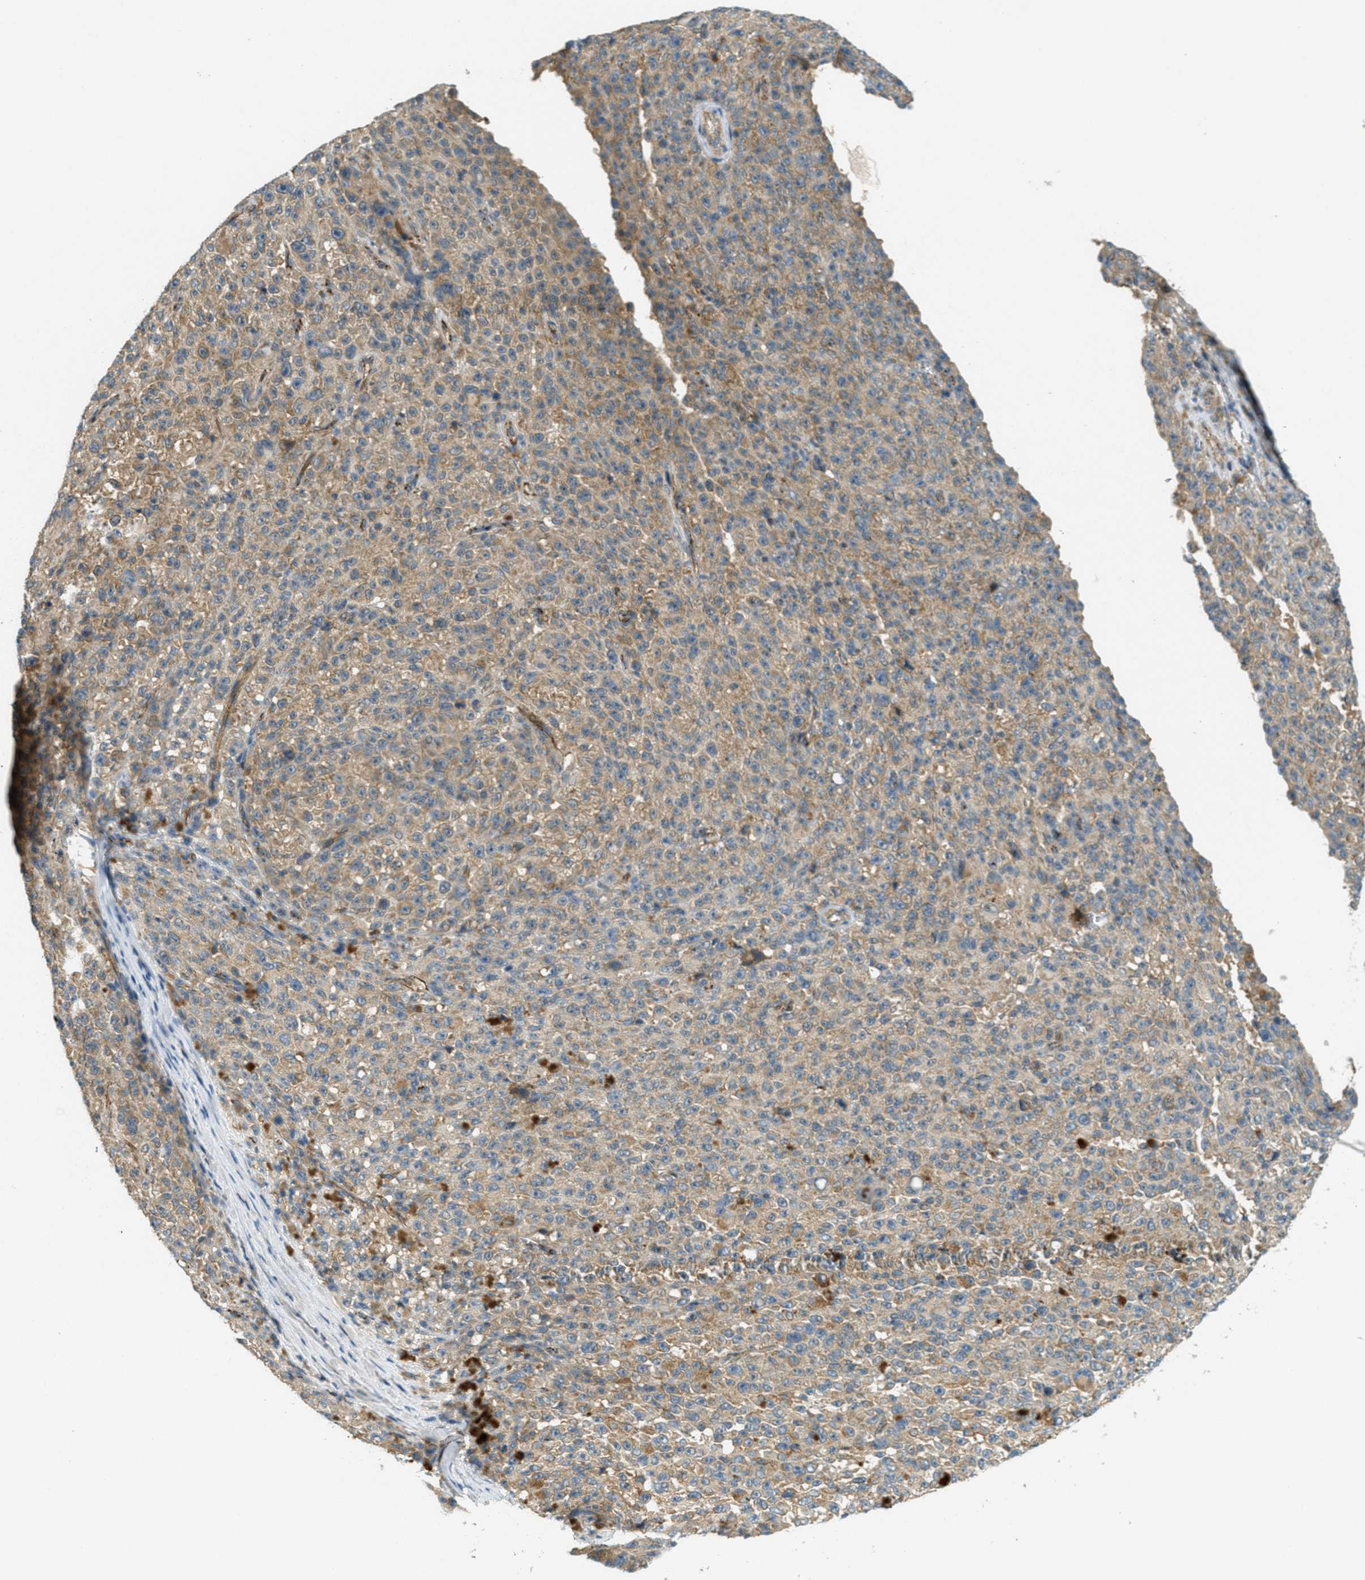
{"staining": {"intensity": "moderate", "quantity": ">75%", "location": "cytoplasmic/membranous"}, "tissue": "melanoma", "cell_type": "Tumor cells", "image_type": "cancer", "snomed": [{"axis": "morphology", "description": "Malignant melanoma, NOS"}, {"axis": "topography", "description": "Skin"}], "caption": "About >75% of tumor cells in human malignant melanoma display moderate cytoplasmic/membranous protein staining as visualized by brown immunohistochemical staining.", "gene": "JCAD", "patient": {"sex": "female", "age": 82}}